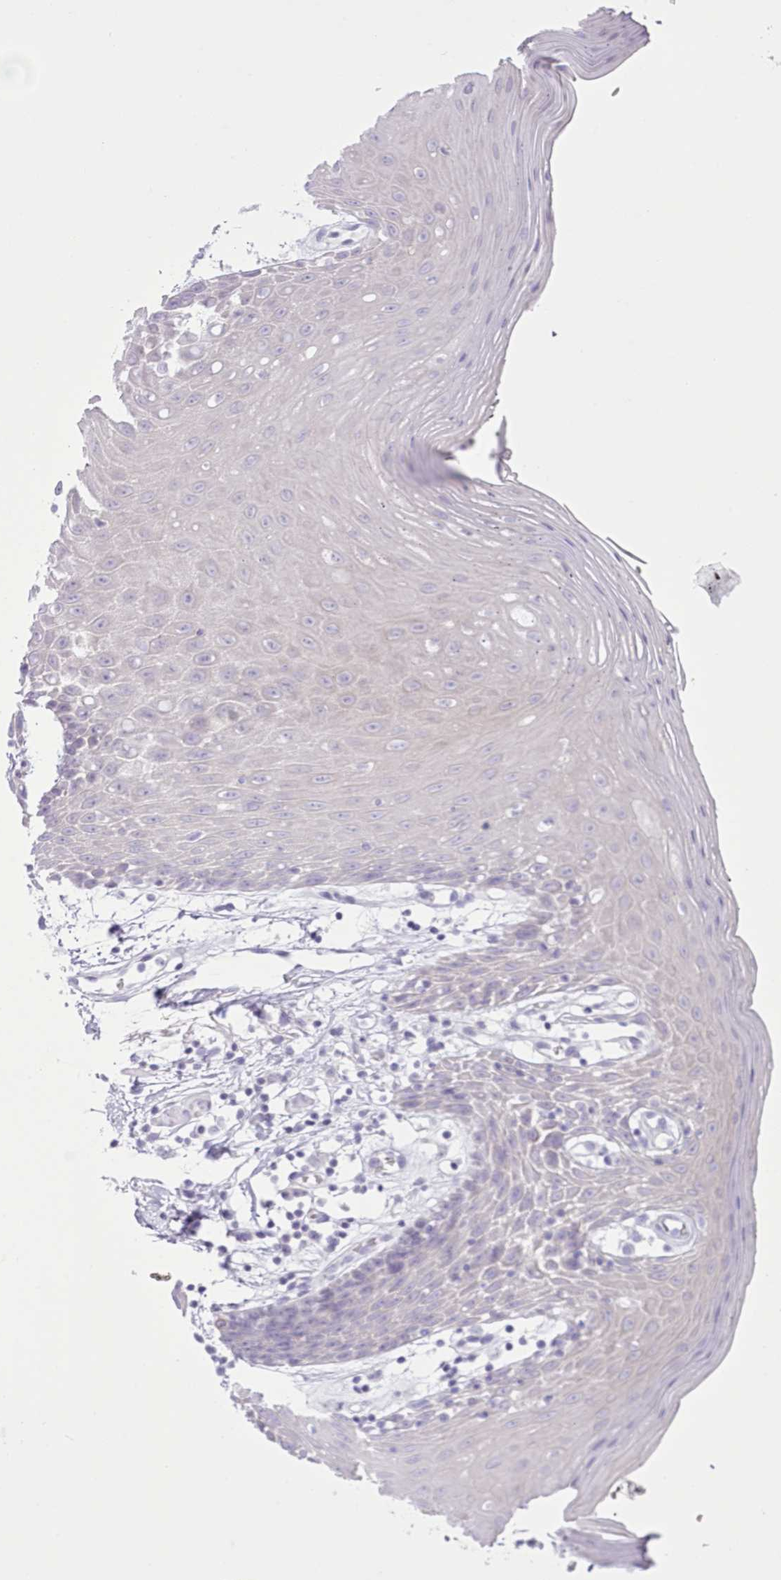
{"staining": {"intensity": "negative", "quantity": "none", "location": "none"}, "tissue": "oral mucosa", "cell_type": "Squamous epithelial cells", "image_type": "normal", "snomed": [{"axis": "morphology", "description": "Normal tissue, NOS"}, {"axis": "topography", "description": "Oral tissue"}, {"axis": "topography", "description": "Tounge, NOS"}], "caption": "Micrograph shows no protein positivity in squamous epithelial cells of unremarkable oral mucosa.", "gene": "MDFI", "patient": {"sex": "female", "age": 59}}